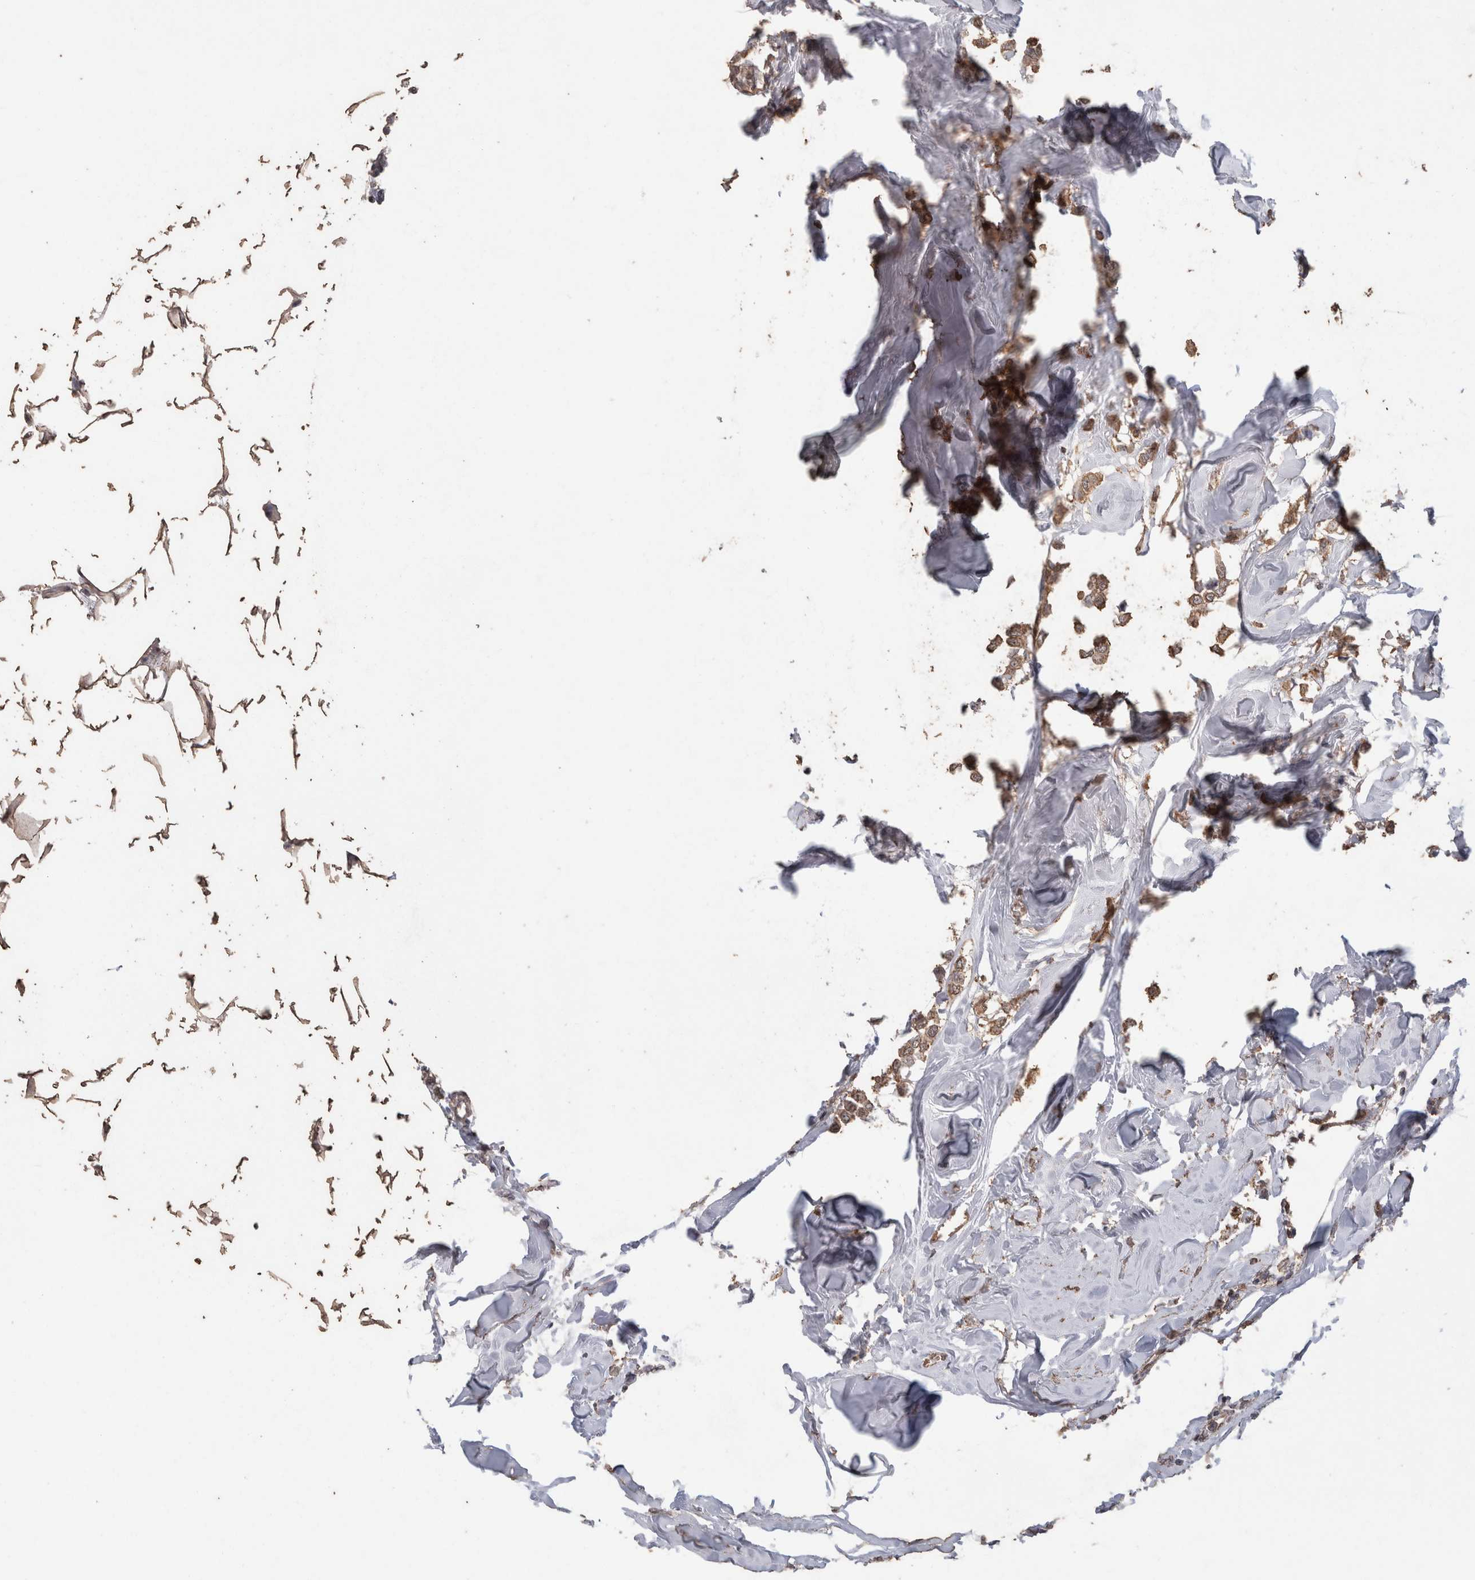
{"staining": {"intensity": "moderate", "quantity": ">75%", "location": "cytoplasmic/membranous"}, "tissue": "breast cancer", "cell_type": "Tumor cells", "image_type": "cancer", "snomed": [{"axis": "morphology", "description": "Lobular carcinoma"}, {"axis": "topography", "description": "Breast"}], "caption": "Immunohistochemistry micrograph of neoplastic tissue: breast cancer (lobular carcinoma) stained using IHC demonstrates medium levels of moderate protein expression localized specifically in the cytoplasmic/membranous of tumor cells, appearing as a cytoplasmic/membranous brown color.", "gene": "CX3CL1", "patient": {"sex": "female", "age": 51}}